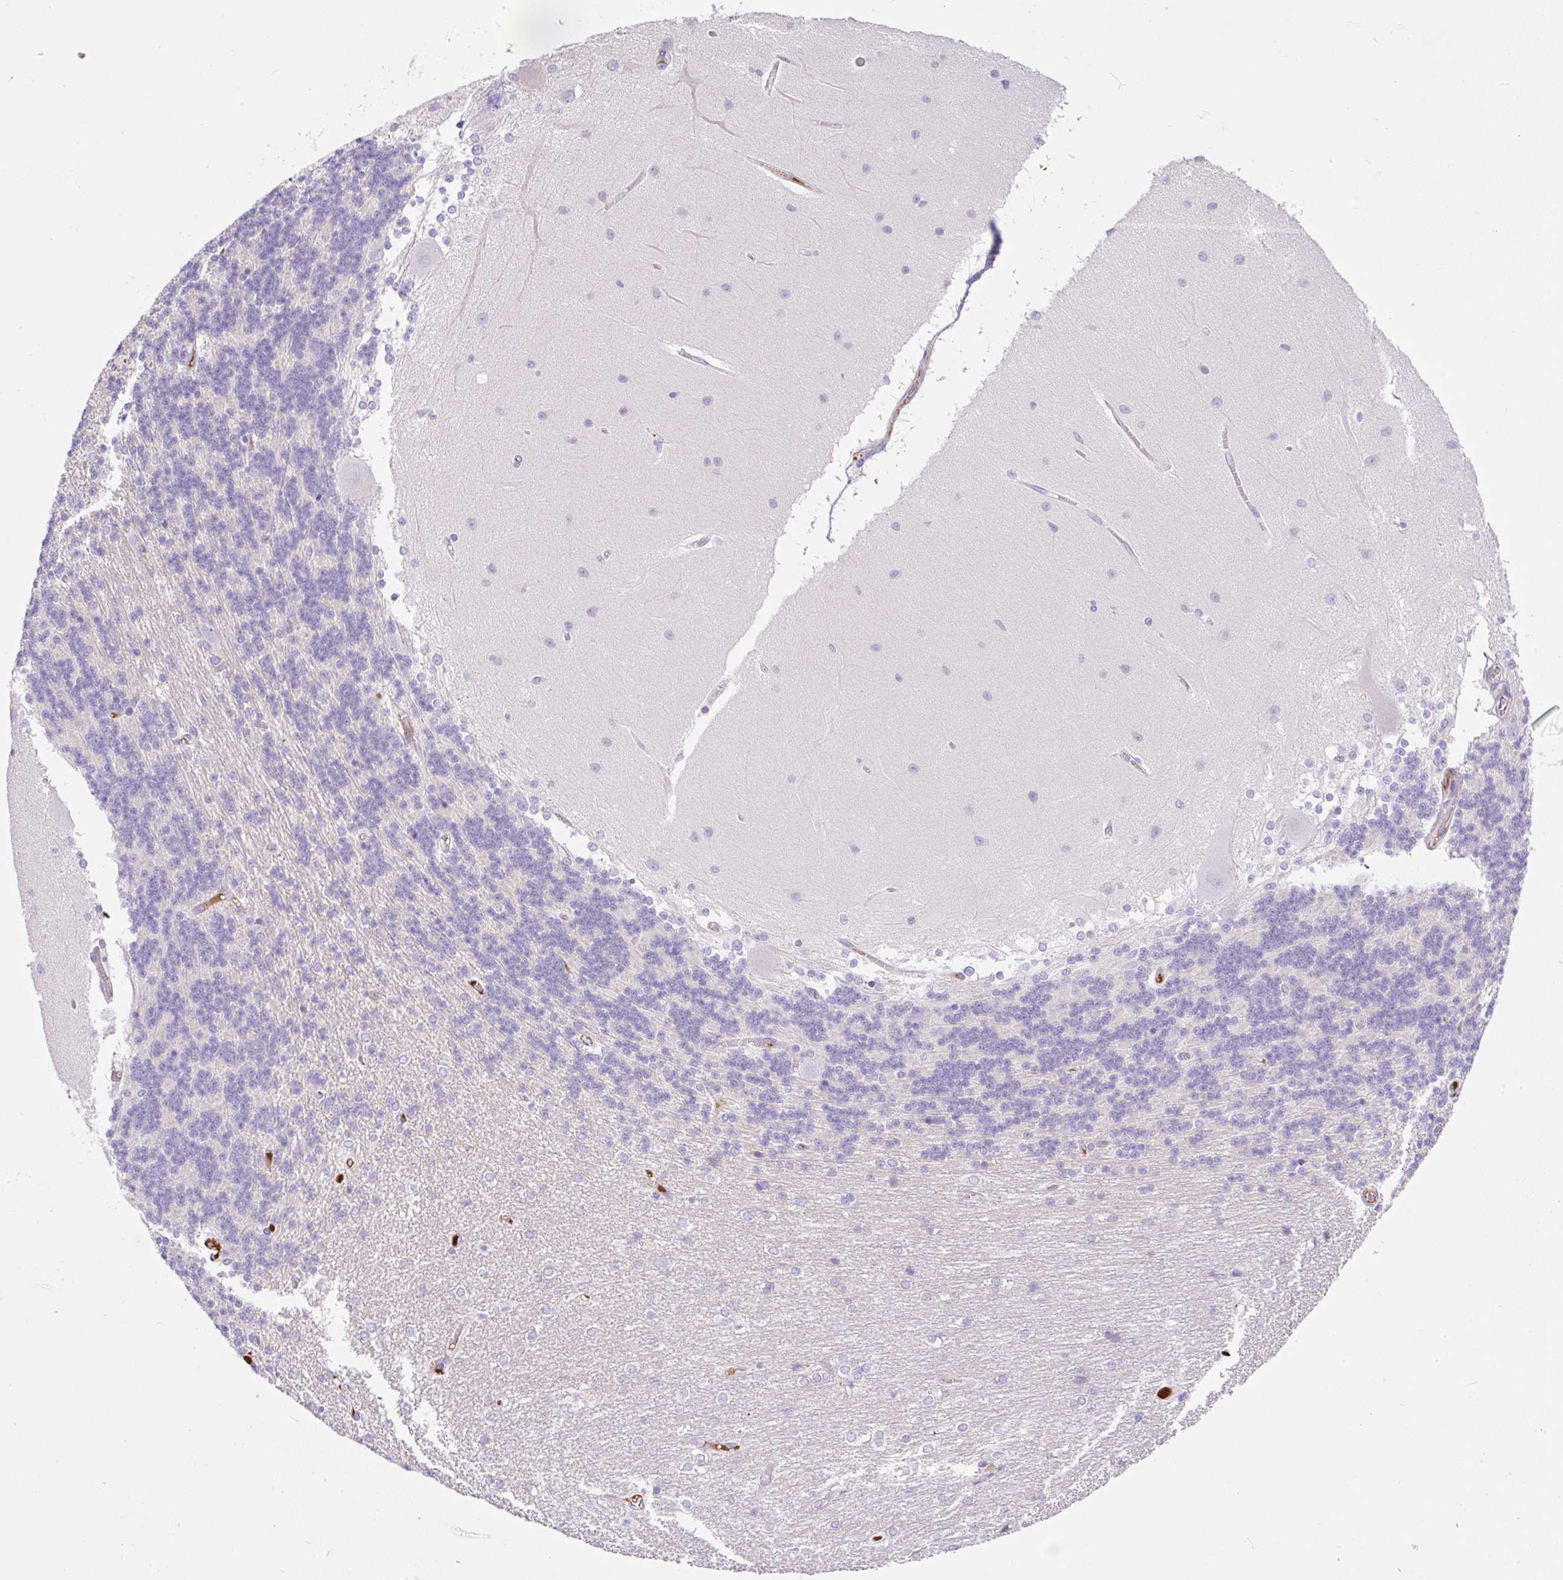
{"staining": {"intensity": "negative", "quantity": "none", "location": "none"}, "tissue": "cerebellum", "cell_type": "Cells in granular layer", "image_type": "normal", "snomed": [{"axis": "morphology", "description": "Normal tissue, NOS"}, {"axis": "topography", "description": "Cerebellum"}], "caption": "Human cerebellum stained for a protein using IHC demonstrates no positivity in cells in granular layer.", "gene": "TDRD15", "patient": {"sex": "female", "age": 54}}